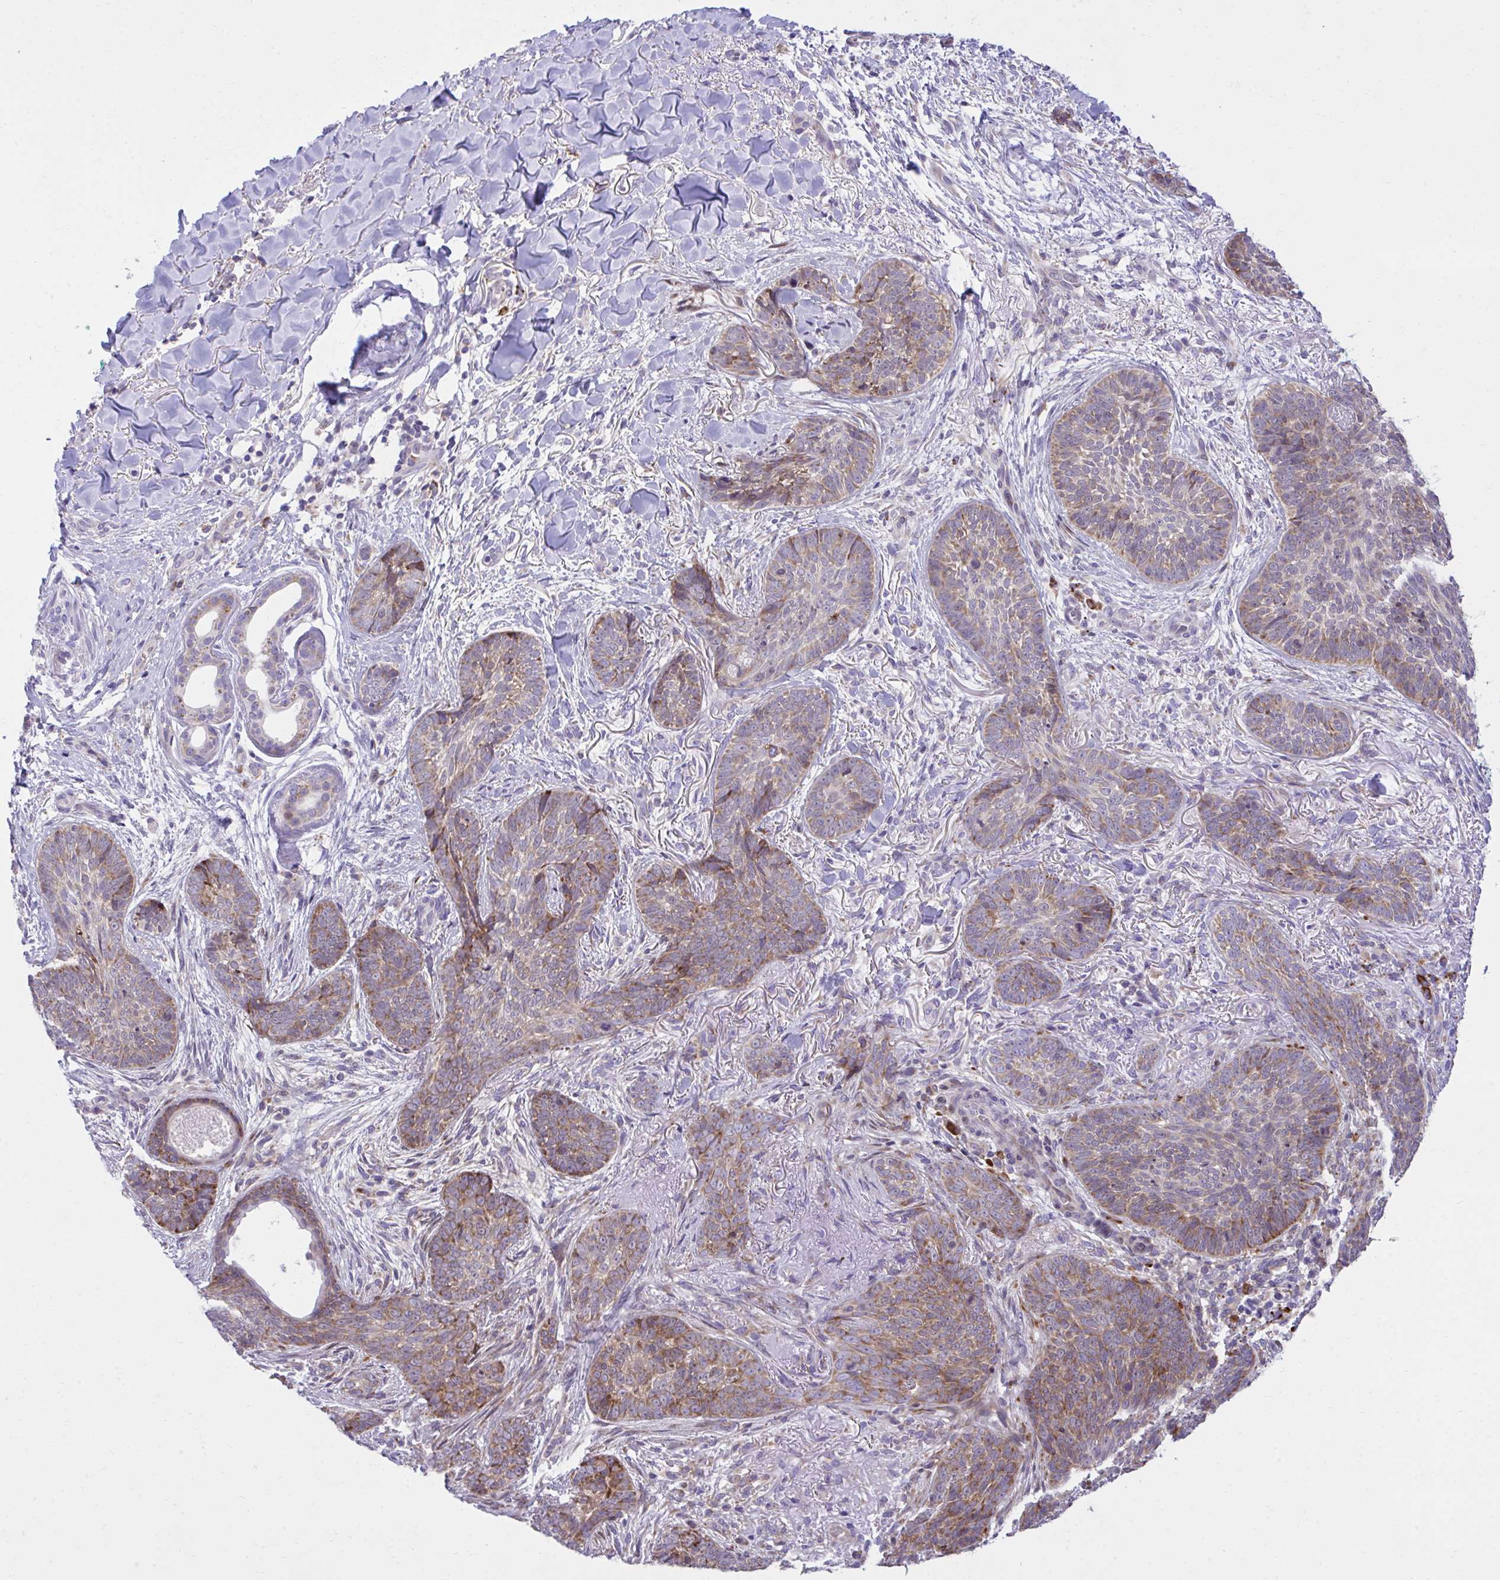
{"staining": {"intensity": "moderate", "quantity": ">75%", "location": "cytoplasmic/membranous"}, "tissue": "skin cancer", "cell_type": "Tumor cells", "image_type": "cancer", "snomed": [{"axis": "morphology", "description": "Basal cell carcinoma"}, {"axis": "topography", "description": "Skin"}, {"axis": "topography", "description": "Skin of face"}], "caption": "Skin cancer (basal cell carcinoma) was stained to show a protein in brown. There is medium levels of moderate cytoplasmic/membranous staining in about >75% of tumor cells.", "gene": "RPS15", "patient": {"sex": "male", "age": 88}}